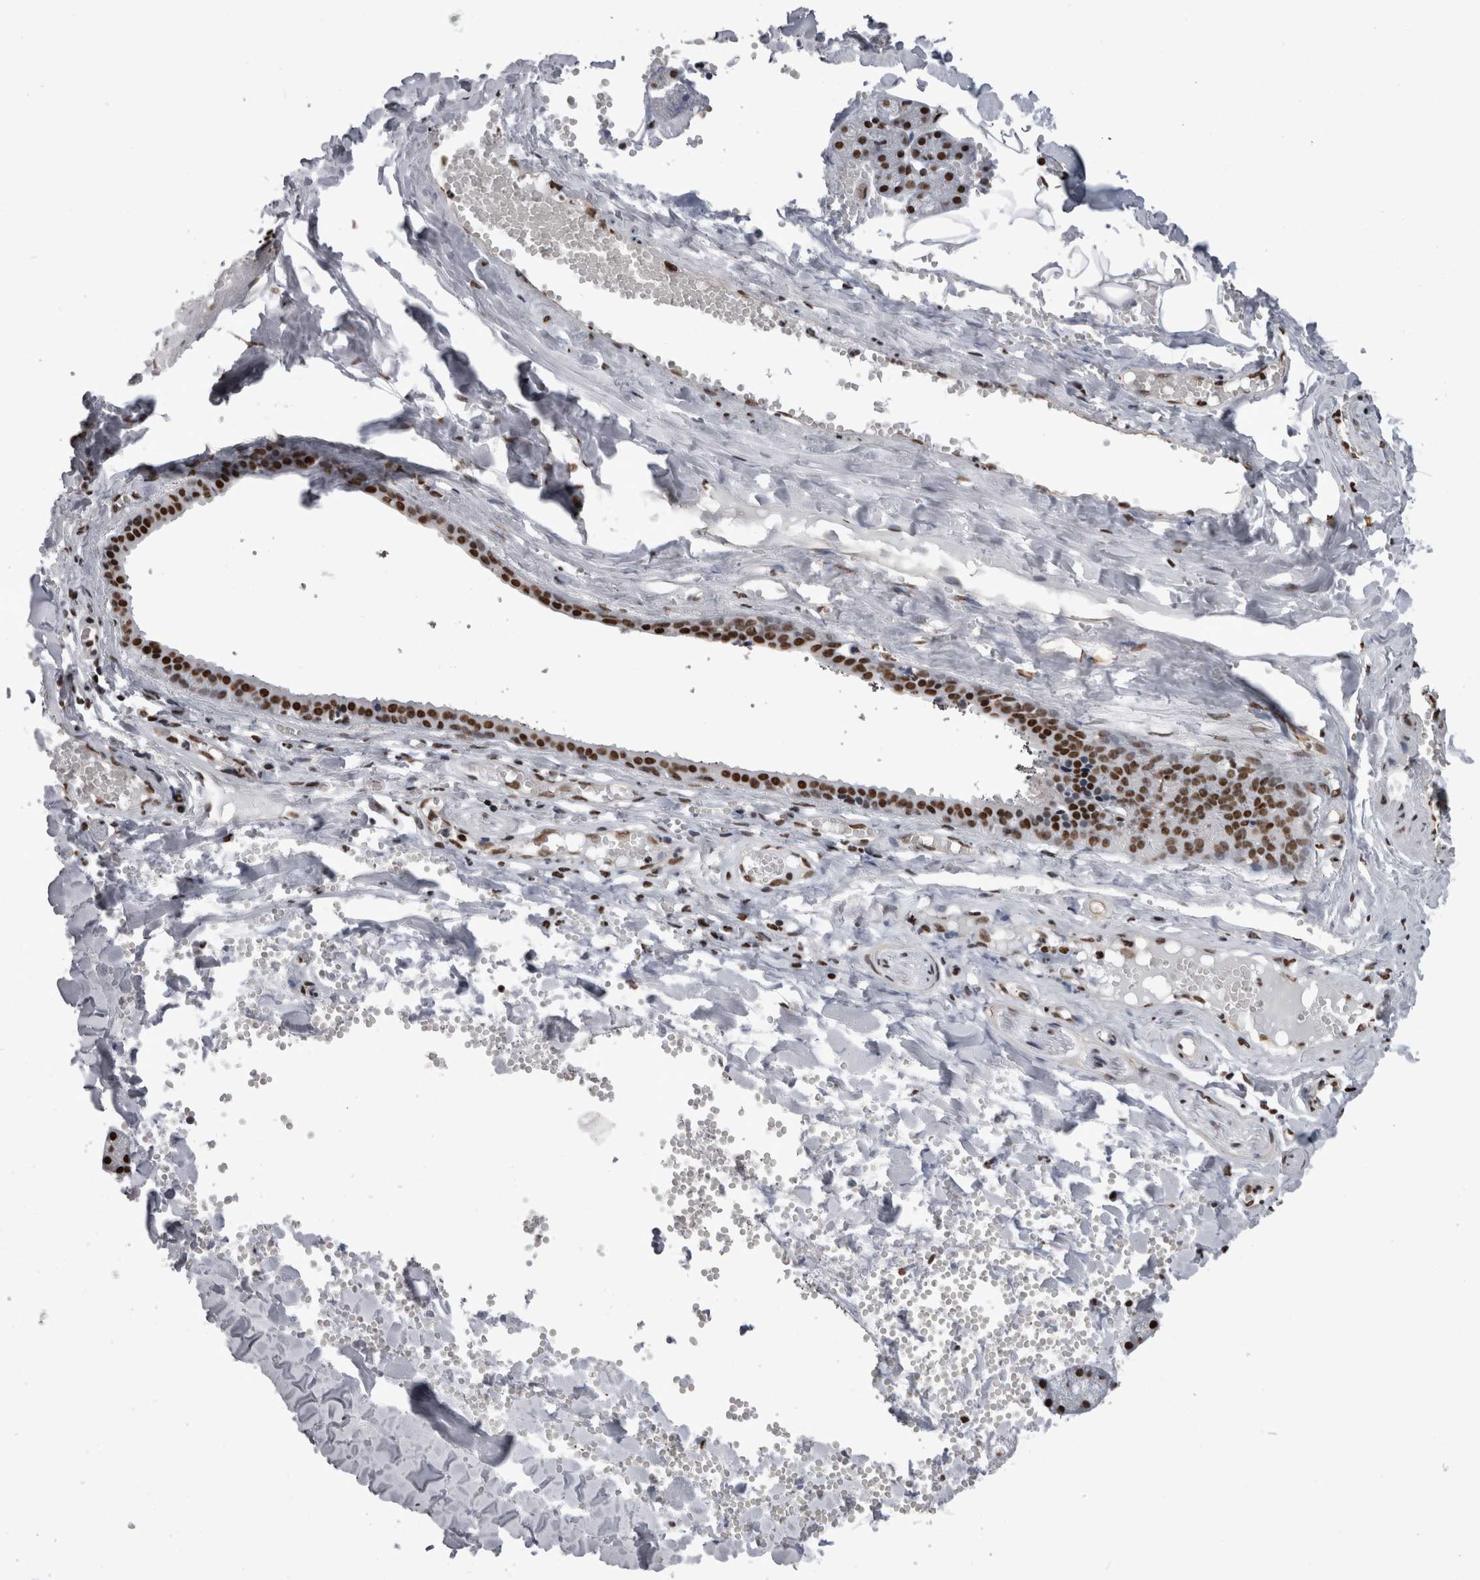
{"staining": {"intensity": "strong", "quantity": ">75%", "location": "nuclear"}, "tissue": "salivary gland", "cell_type": "Glandular cells", "image_type": "normal", "snomed": [{"axis": "morphology", "description": "Normal tissue, NOS"}, {"axis": "topography", "description": "Salivary gland"}], "caption": "Salivary gland stained with DAB (3,3'-diaminobenzidine) immunohistochemistry displays high levels of strong nuclear staining in about >75% of glandular cells. (DAB IHC with brightfield microscopy, high magnification).", "gene": "HNRNPM", "patient": {"sex": "male", "age": 62}}